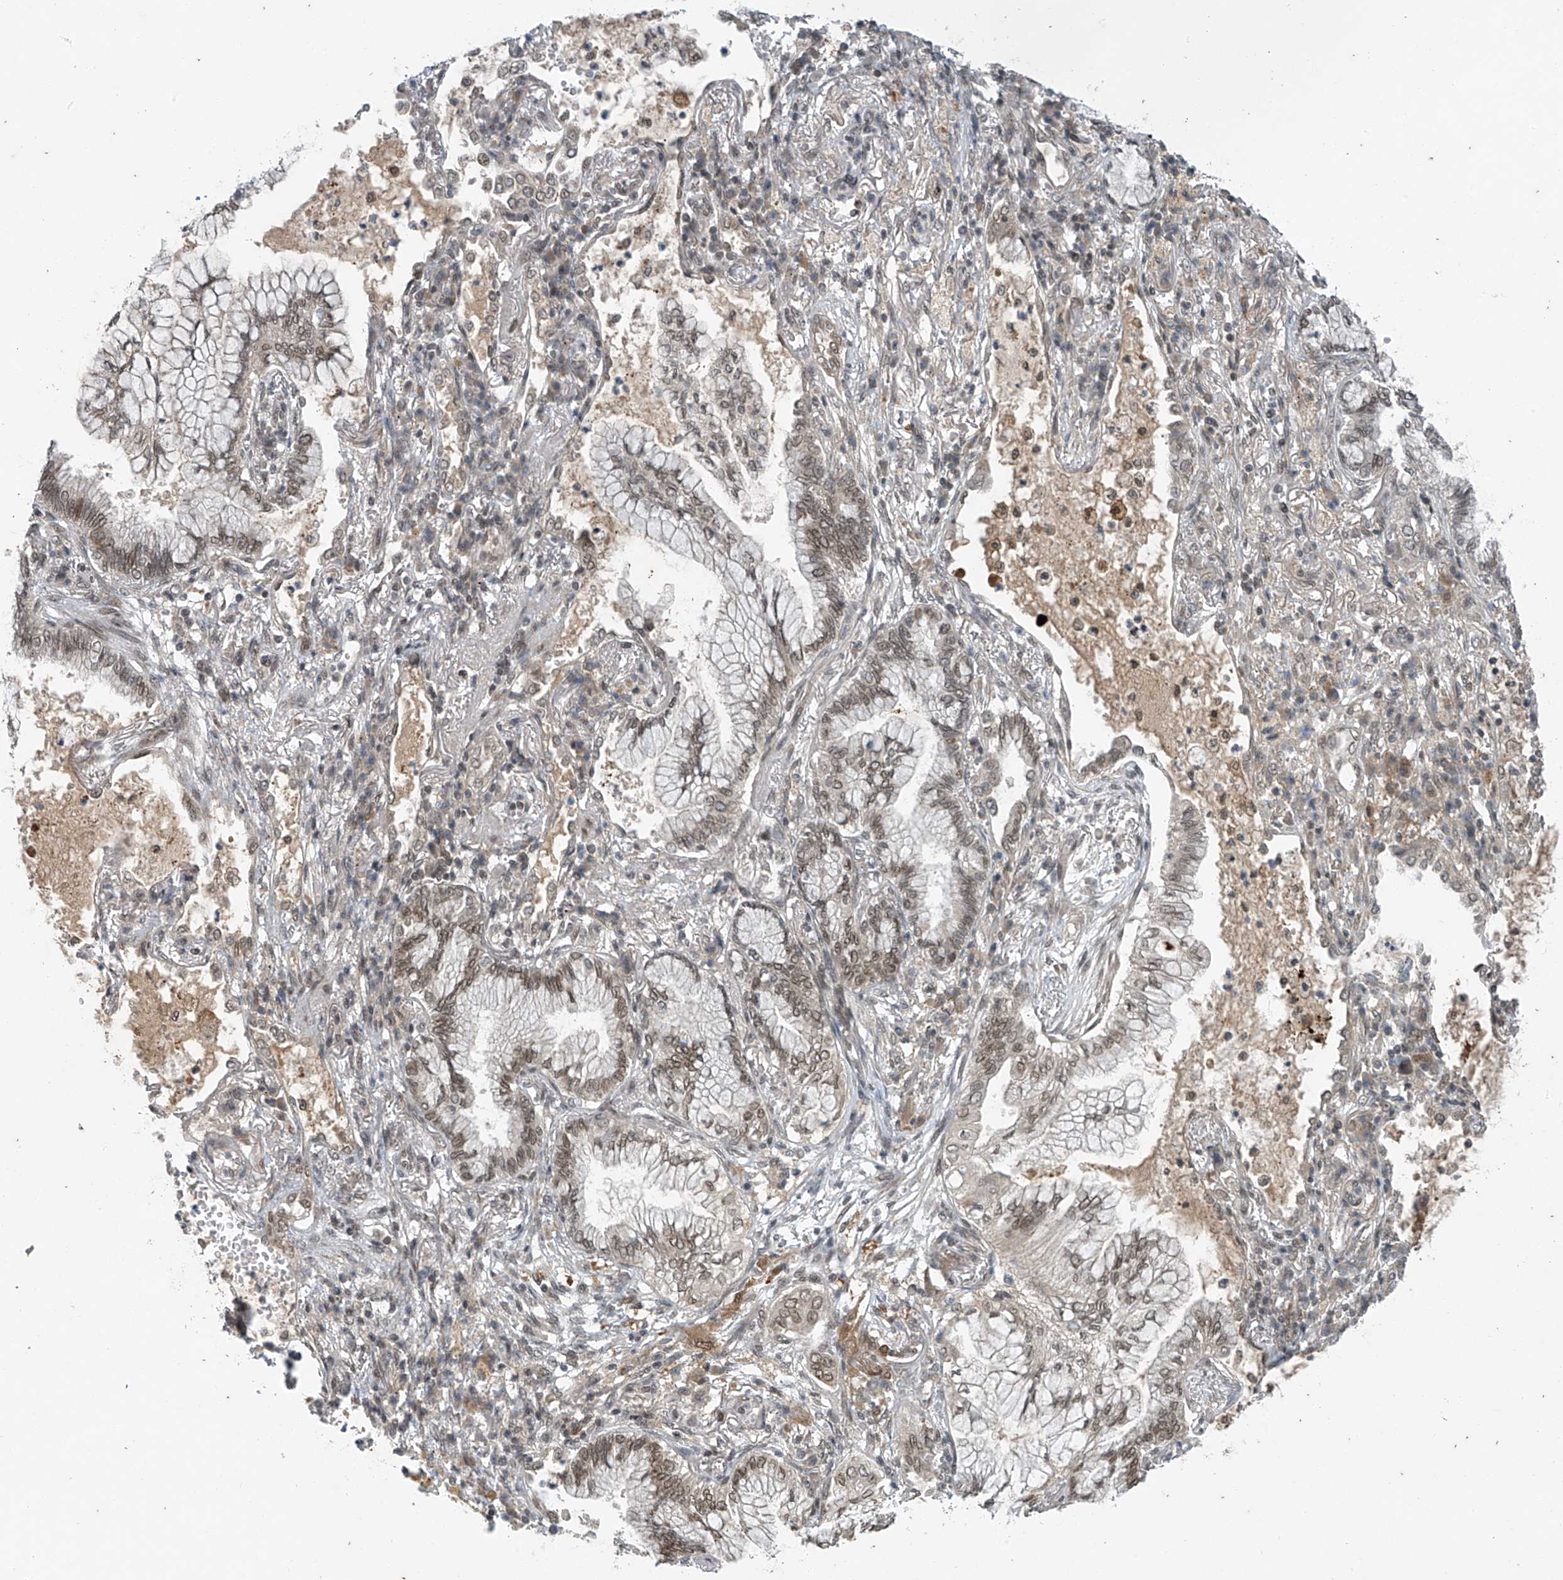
{"staining": {"intensity": "moderate", "quantity": "25%-75%", "location": "nuclear"}, "tissue": "lung cancer", "cell_type": "Tumor cells", "image_type": "cancer", "snomed": [{"axis": "morphology", "description": "Adenocarcinoma, NOS"}, {"axis": "topography", "description": "Lung"}], "caption": "The histopathology image shows staining of lung cancer (adenocarcinoma), revealing moderate nuclear protein staining (brown color) within tumor cells.", "gene": "TAF8", "patient": {"sex": "female", "age": 70}}